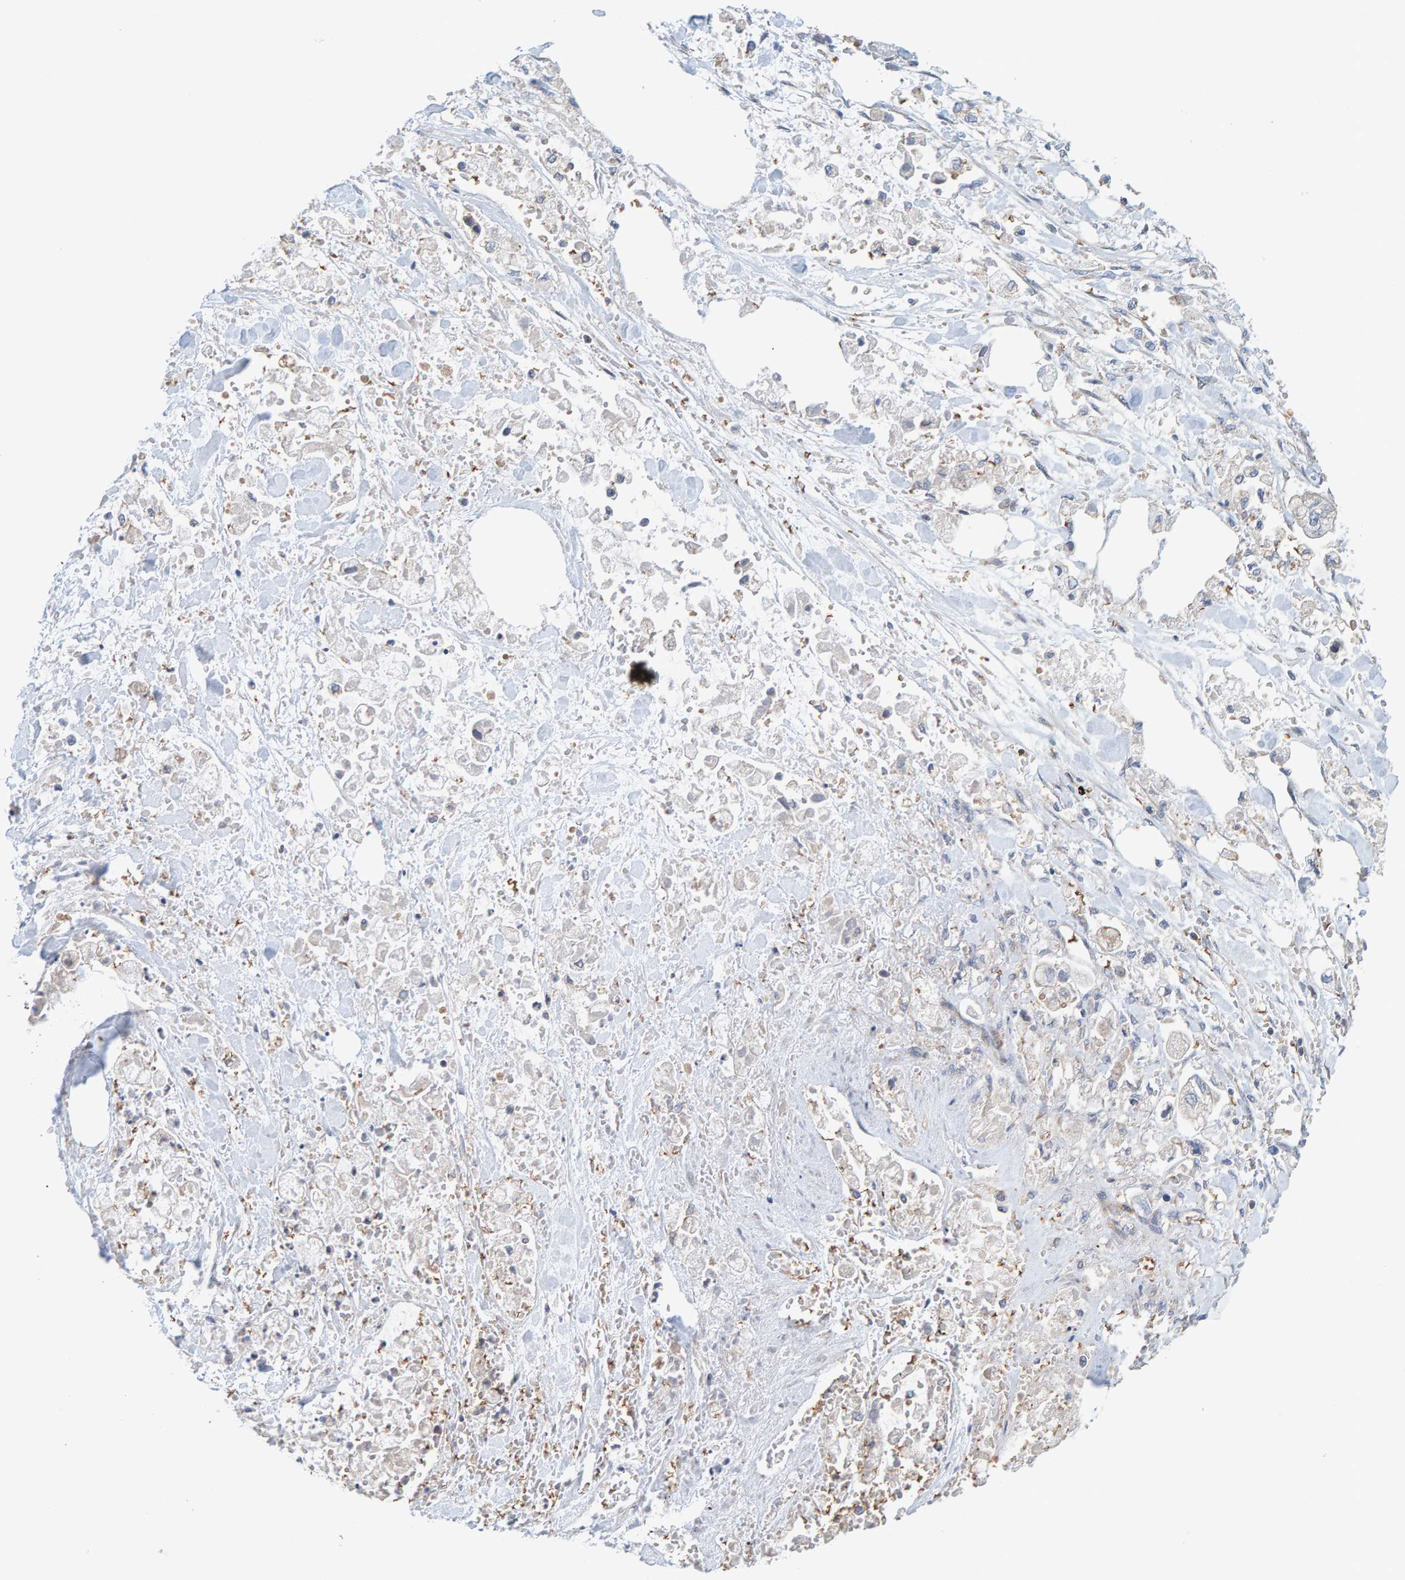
{"staining": {"intensity": "weak", "quantity": "25%-75%", "location": "cytoplasmic/membranous"}, "tissue": "stomach cancer", "cell_type": "Tumor cells", "image_type": "cancer", "snomed": [{"axis": "morphology", "description": "Normal tissue, NOS"}, {"axis": "morphology", "description": "Adenocarcinoma, NOS"}, {"axis": "topography", "description": "Stomach"}], "caption": "Brown immunohistochemical staining in human stomach cancer demonstrates weak cytoplasmic/membranous staining in approximately 25%-75% of tumor cells.", "gene": "UBAP1", "patient": {"sex": "male", "age": 62}}